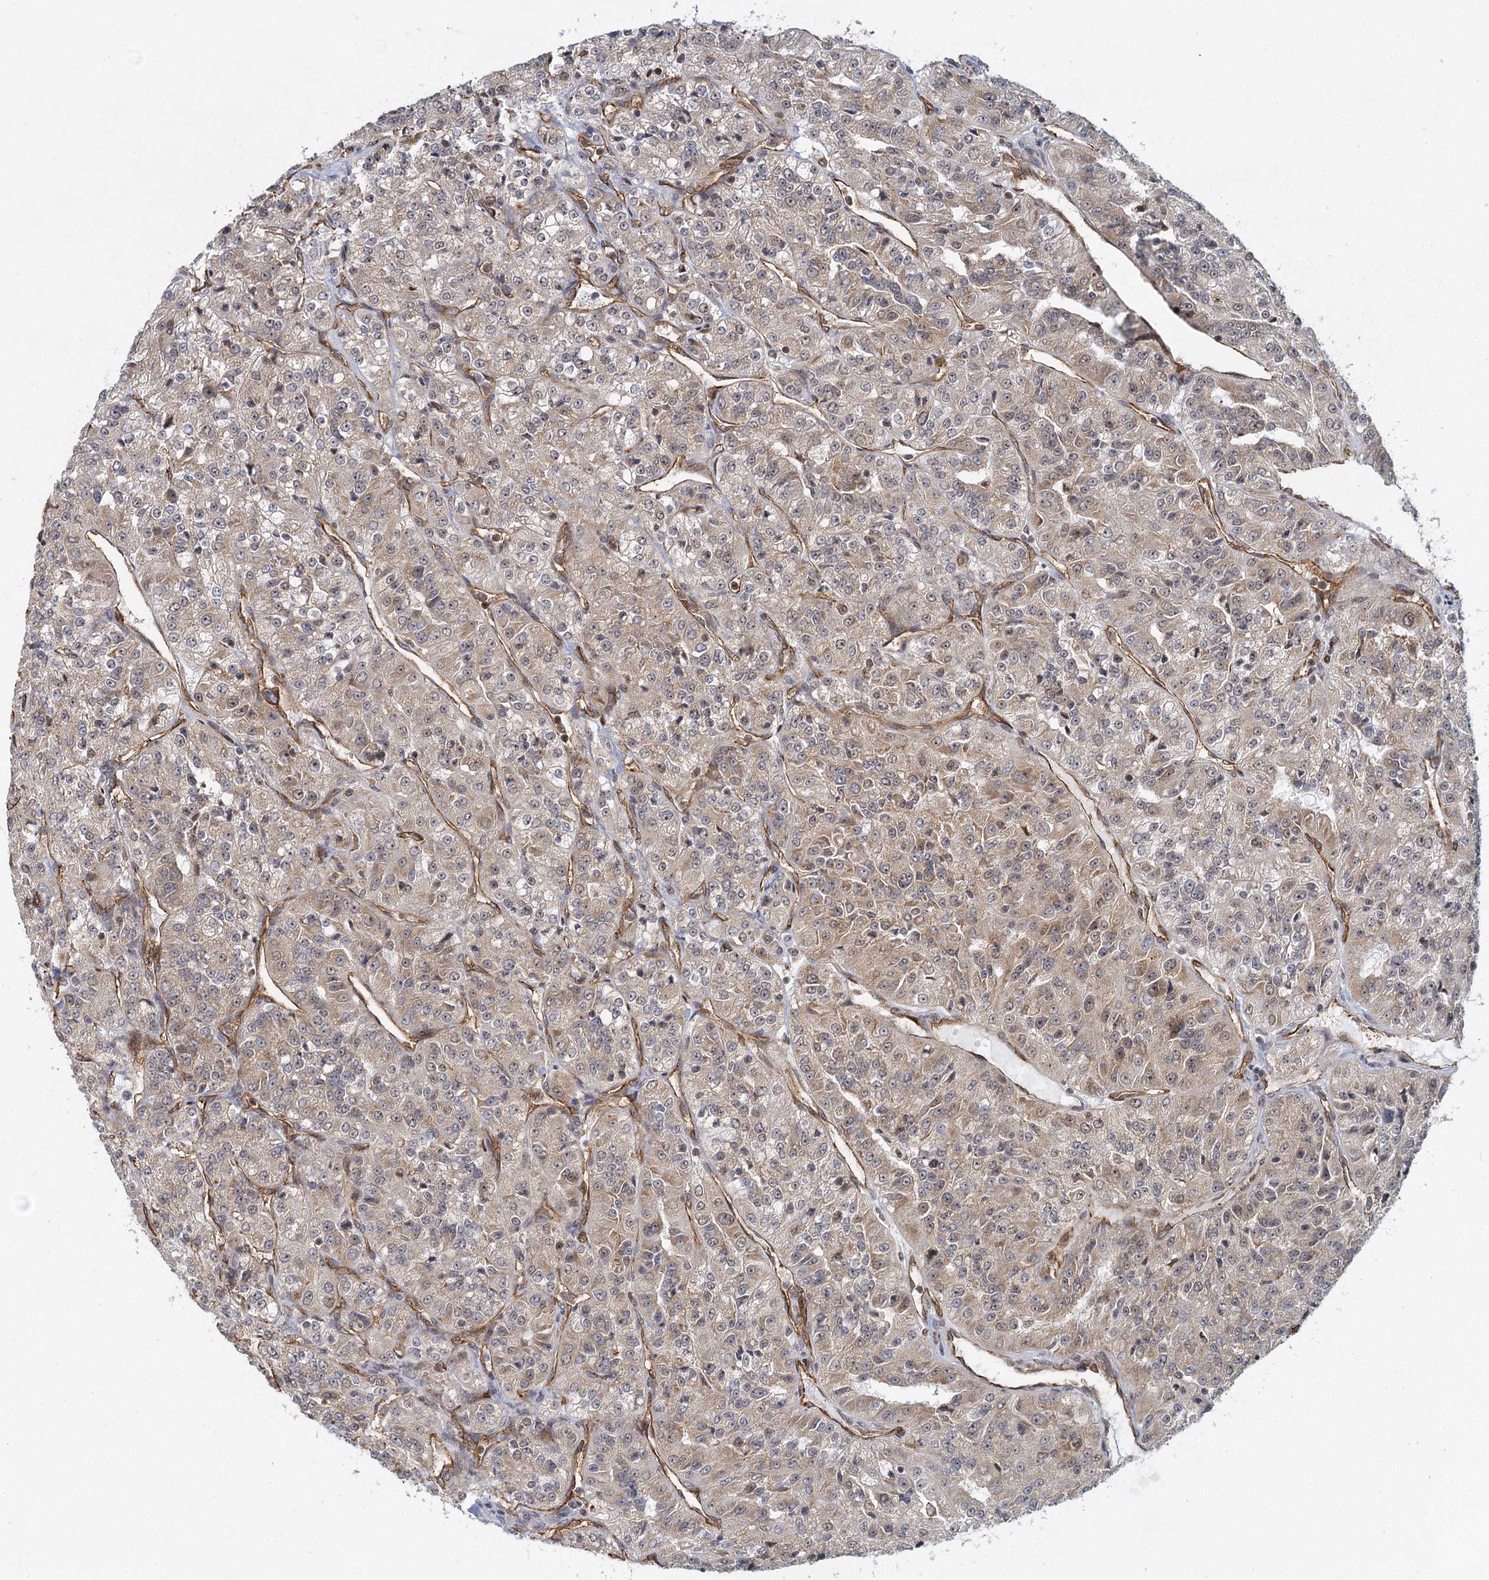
{"staining": {"intensity": "moderate", "quantity": ">75%", "location": "cytoplasmic/membranous,nuclear"}, "tissue": "renal cancer", "cell_type": "Tumor cells", "image_type": "cancer", "snomed": [{"axis": "morphology", "description": "Adenocarcinoma, NOS"}, {"axis": "topography", "description": "Kidney"}], "caption": "Human renal cancer (adenocarcinoma) stained for a protein (brown) exhibits moderate cytoplasmic/membranous and nuclear positive staining in about >75% of tumor cells.", "gene": "GPATCH11", "patient": {"sex": "female", "age": 63}}